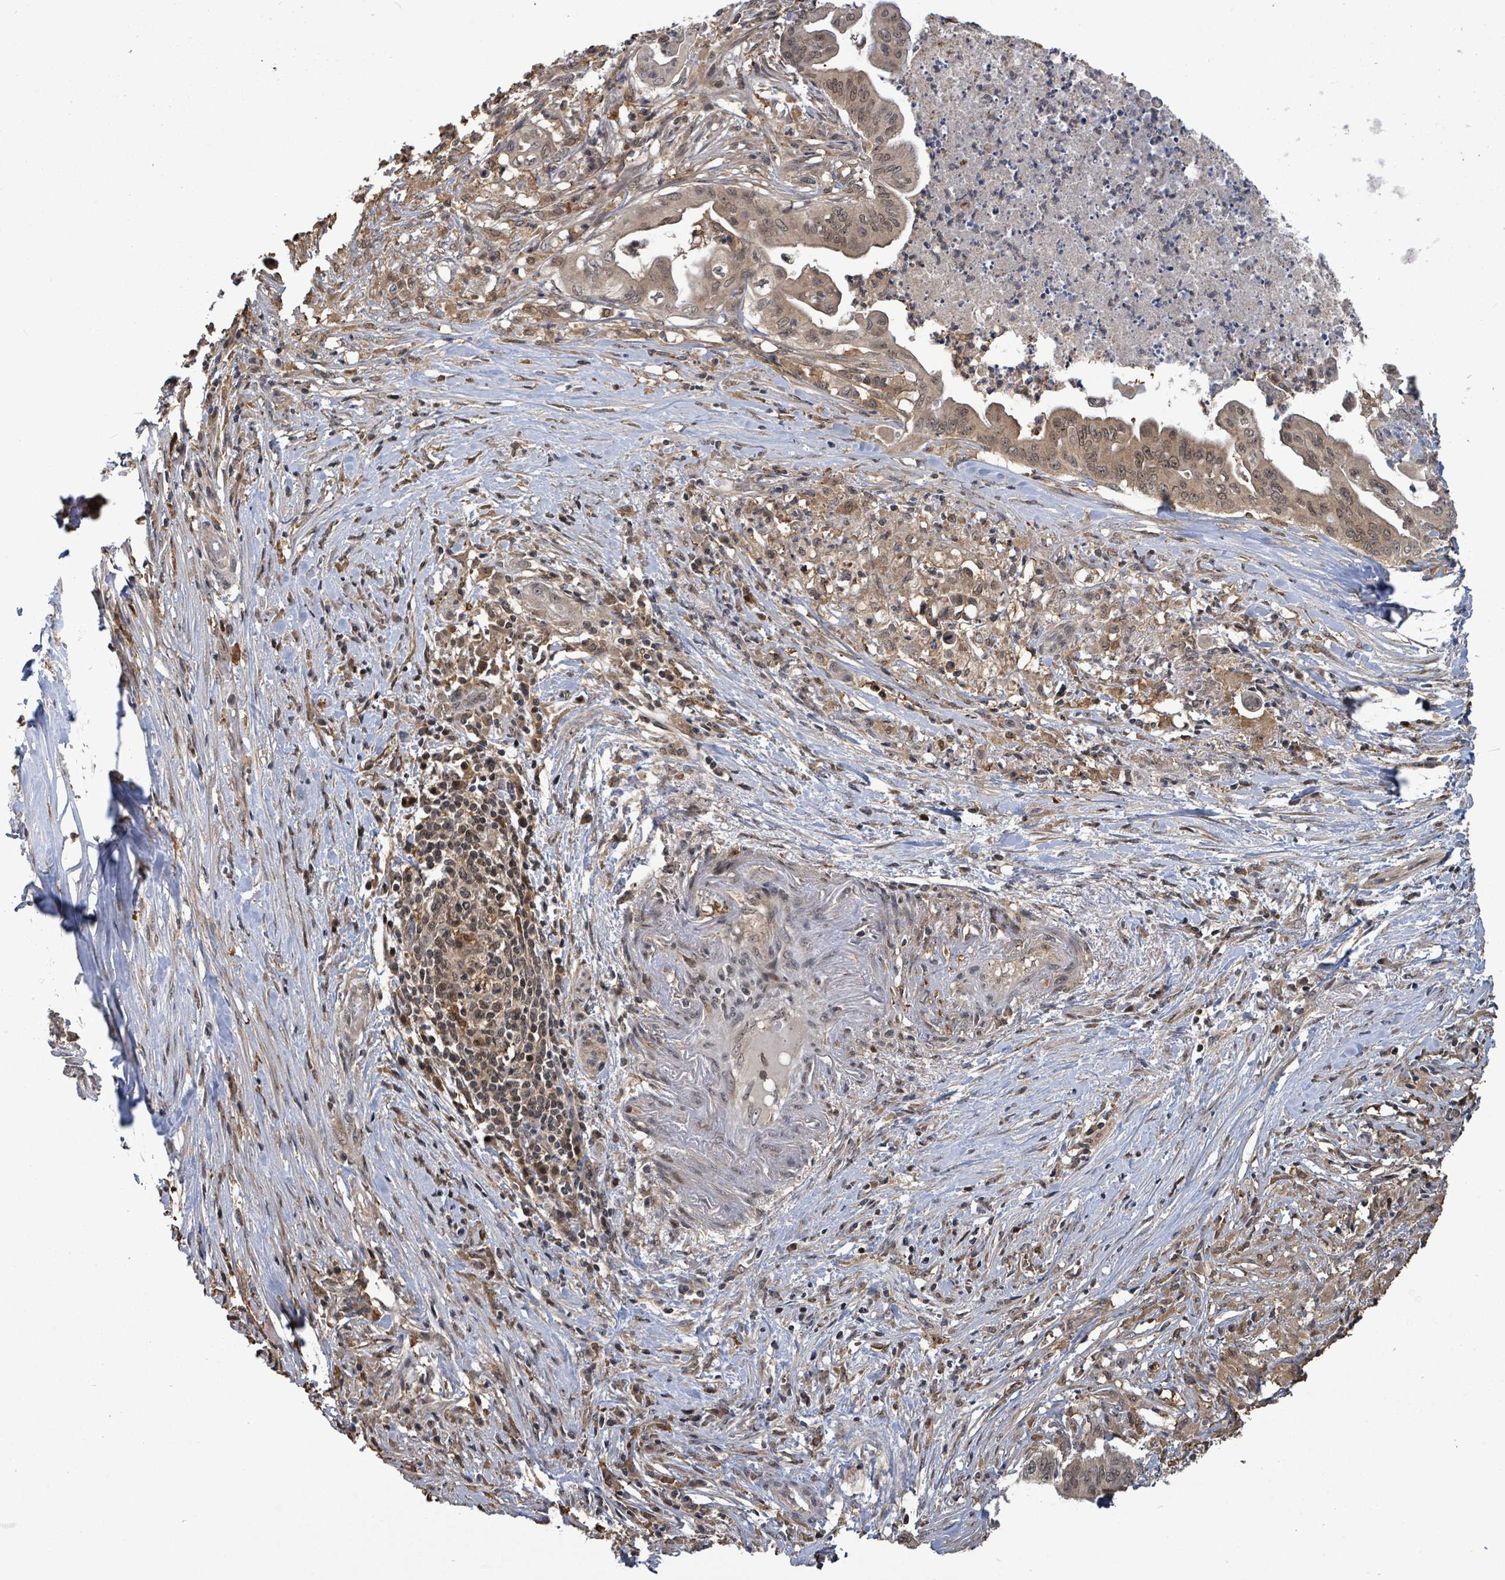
{"staining": {"intensity": "weak", "quantity": ">75%", "location": "cytoplasmic/membranous,nuclear"}, "tissue": "pancreatic cancer", "cell_type": "Tumor cells", "image_type": "cancer", "snomed": [{"axis": "morphology", "description": "Adenocarcinoma, NOS"}, {"axis": "topography", "description": "Pancreas"}], "caption": "Protein analysis of pancreatic cancer tissue exhibits weak cytoplasmic/membranous and nuclear expression in approximately >75% of tumor cells.", "gene": "FBXO6", "patient": {"sex": "male", "age": 58}}